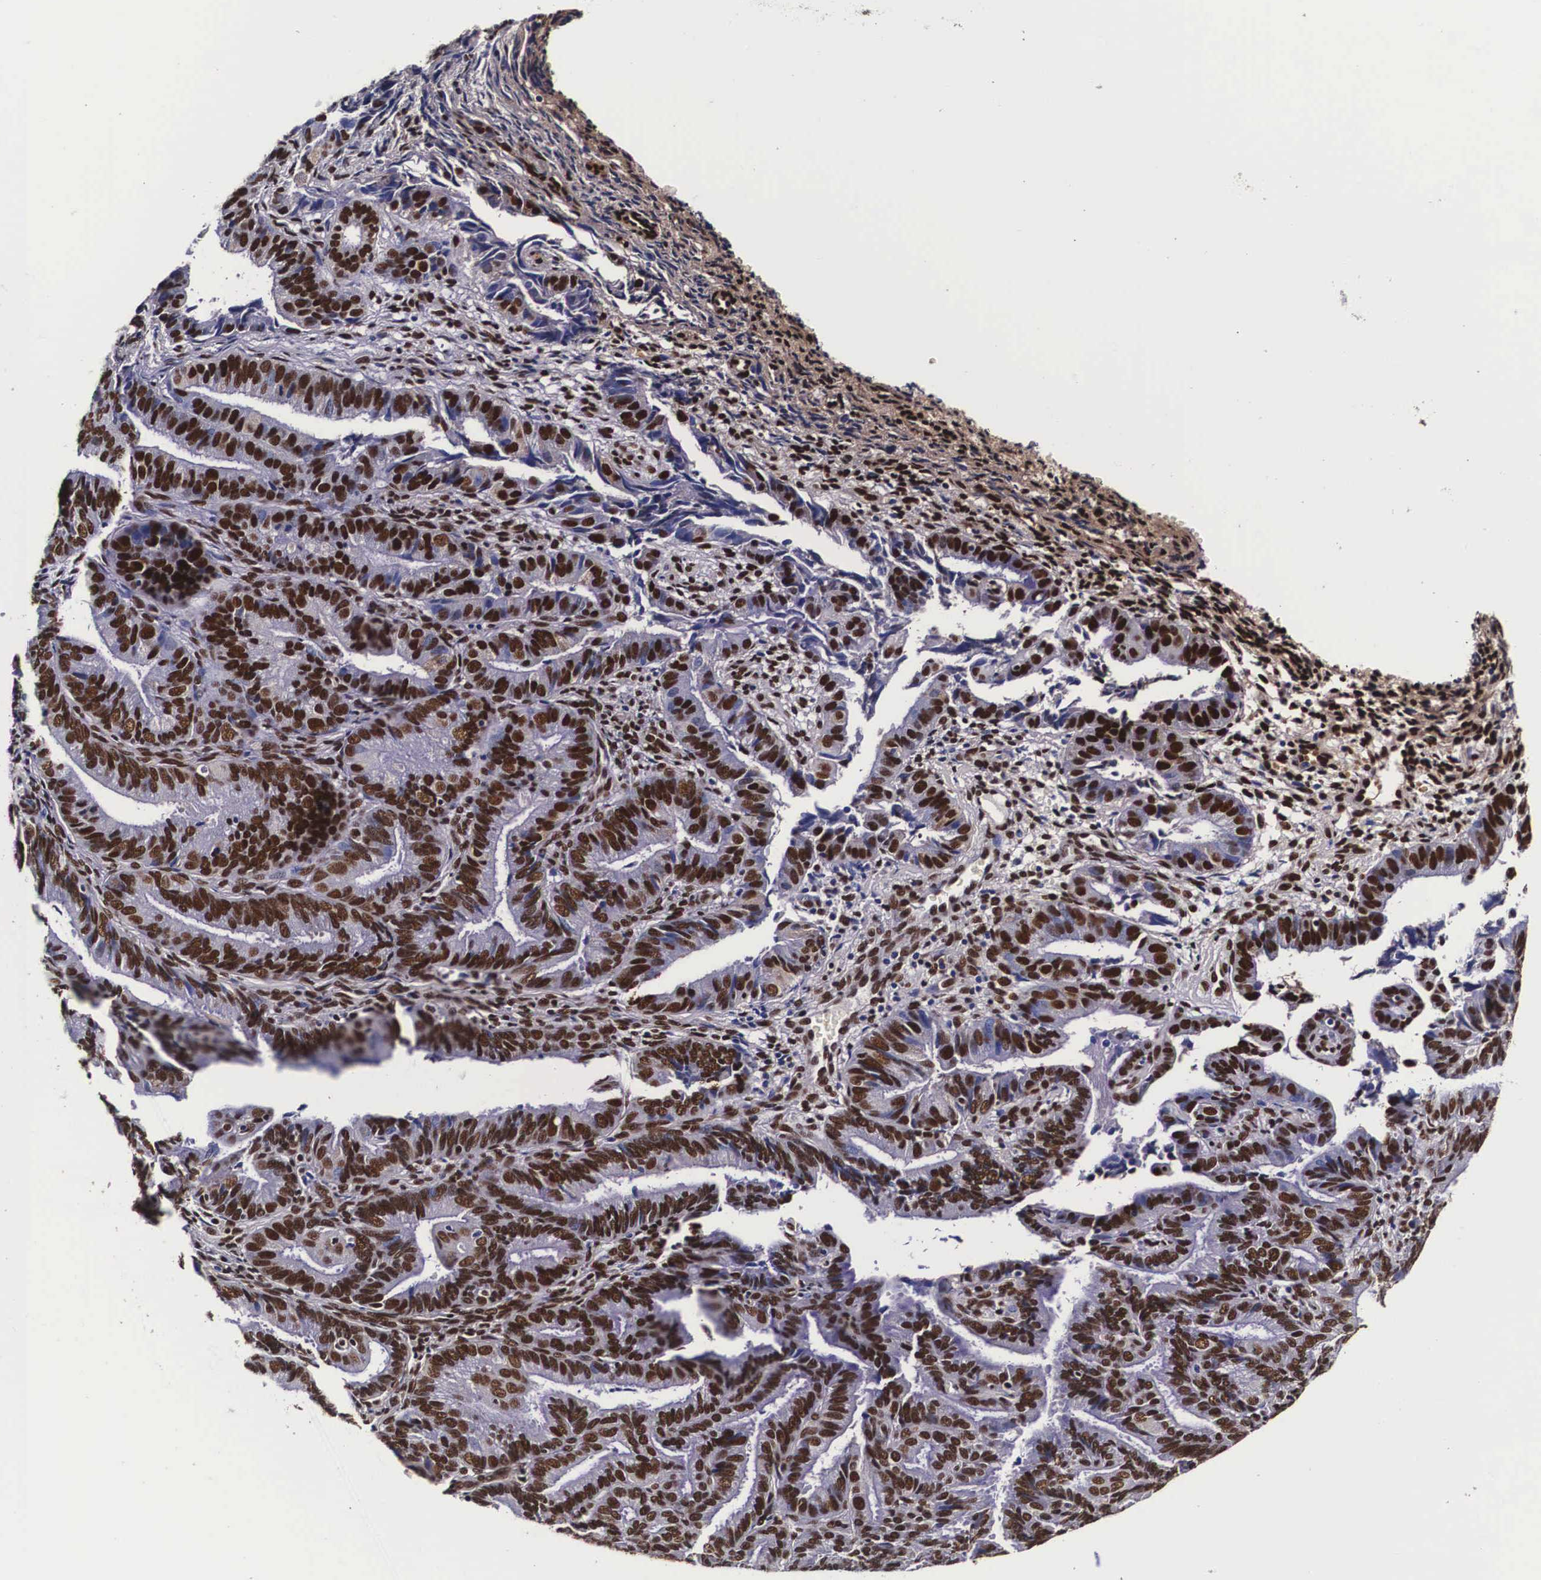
{"staining": {"intensity": "strong", "quantity": ">75%", "location": "nuclear"}, "tissue": "endometrial cancer", "cell_type": "Tumor cells", "image_type": "cancer", "snomed": [{"axis": "morphology", "description": "Adenocarcinoma, NOS"}, {"axis": "topography", "description": "Endometrium"}], "caption": "A photomicrograph showing strong nuclear staining in about >75% of tumor cells in endometrial cancer (adenocarcinoma), as visualized by brown immunohistochemical staining.", "gene": "PABPN1", "patient": {"sex": "female", "age": 63}}